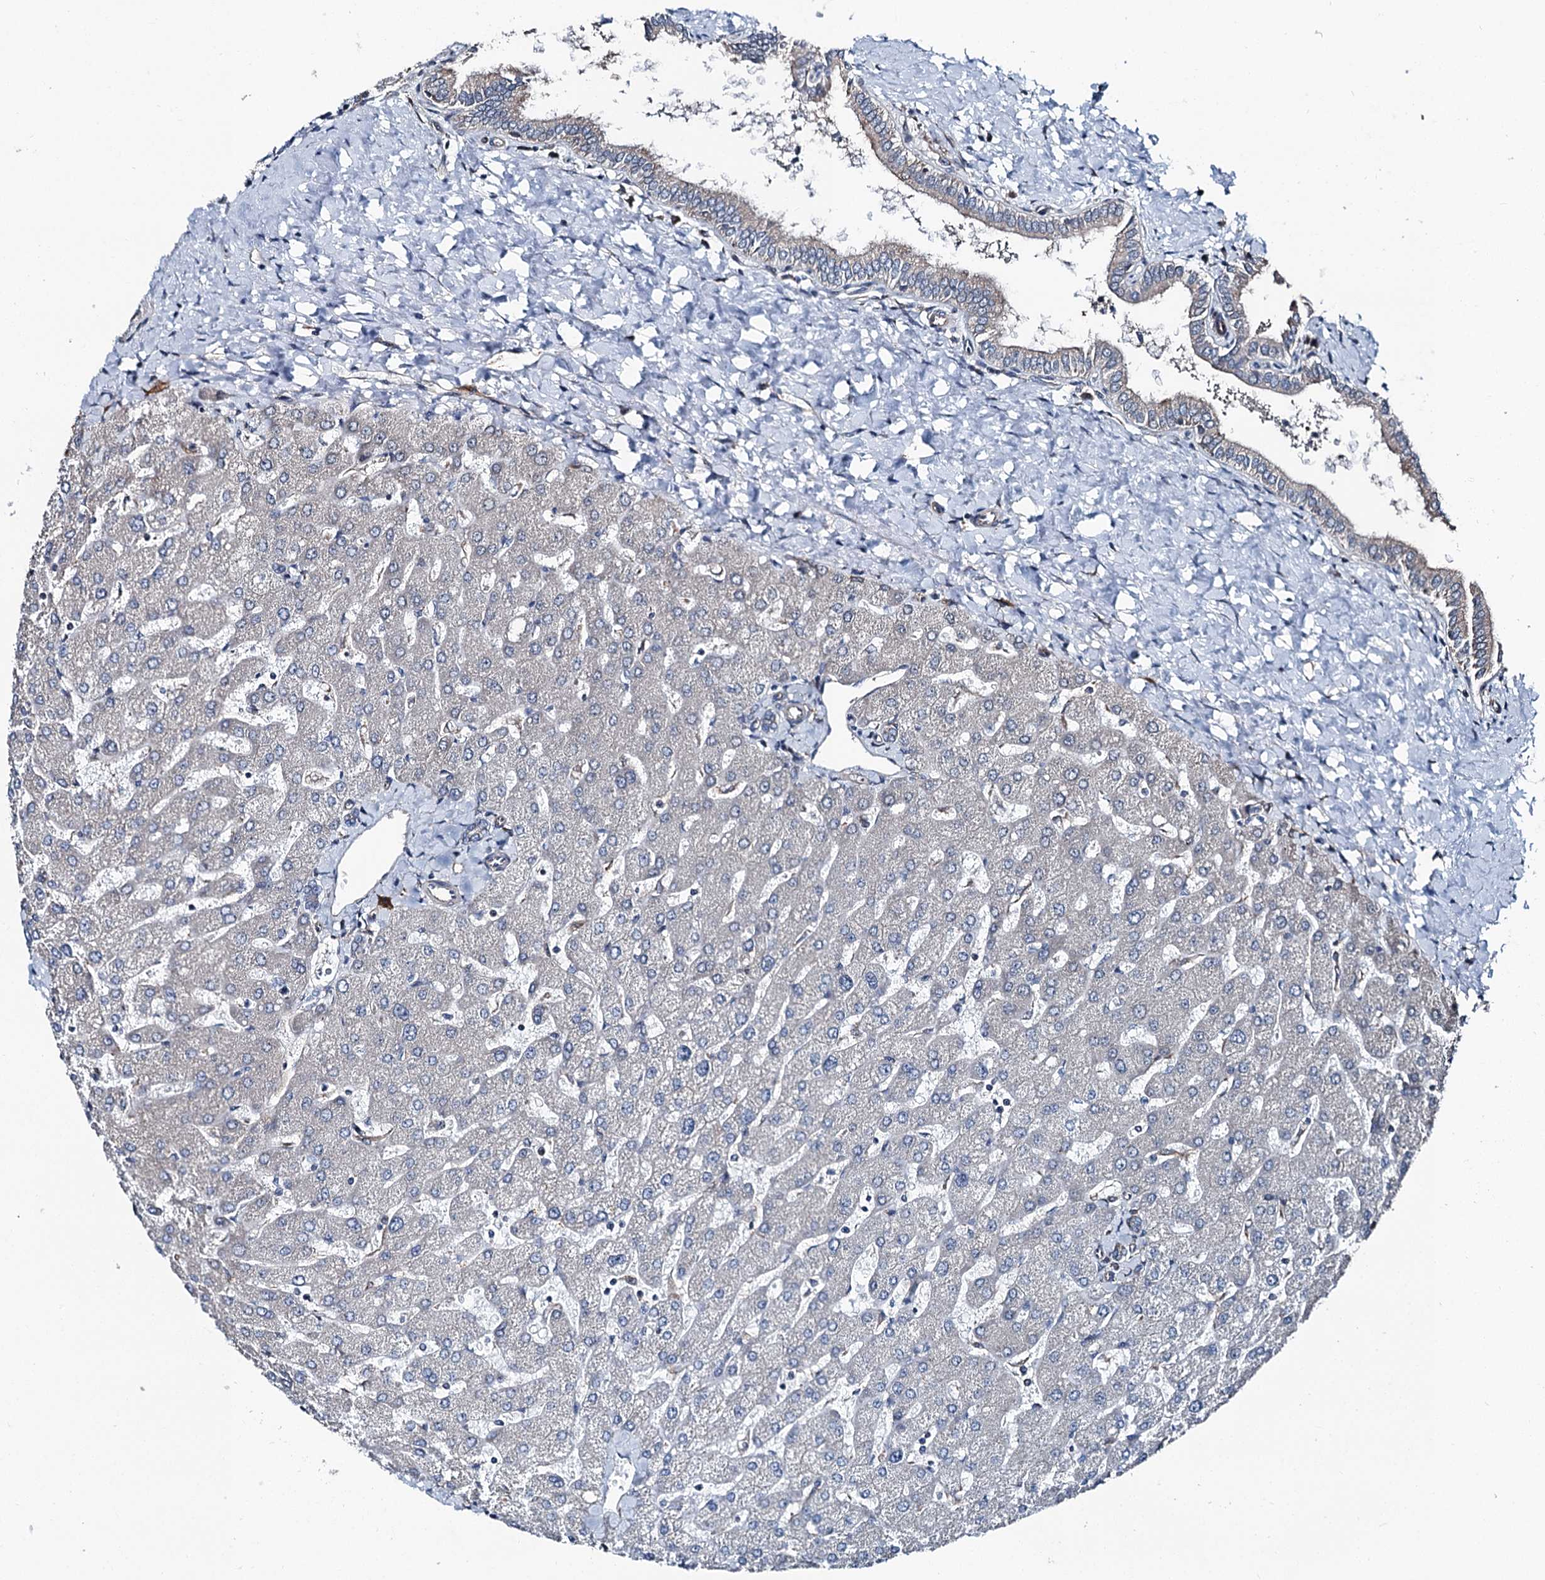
{"staining": {"intensity": "negative", "quantity": "none", "location": "none"}, "tissue": "liver", "cell_type": "Cholangiocytes", "image_type": "normal", "snomed": [{"axis": "morphology", "description": "Normal tissue, NOS"}, {"axis": "topography", "description": "Liver"}], "caption": "IHC micrograph of benign liver: human liver stained with DAB (3,3'-diaminobenzidine) exhibits no significant protein positivity in cholangiocytes.", "gene": "PSMD13", "patient": {"sex": "male", "age": 55}}